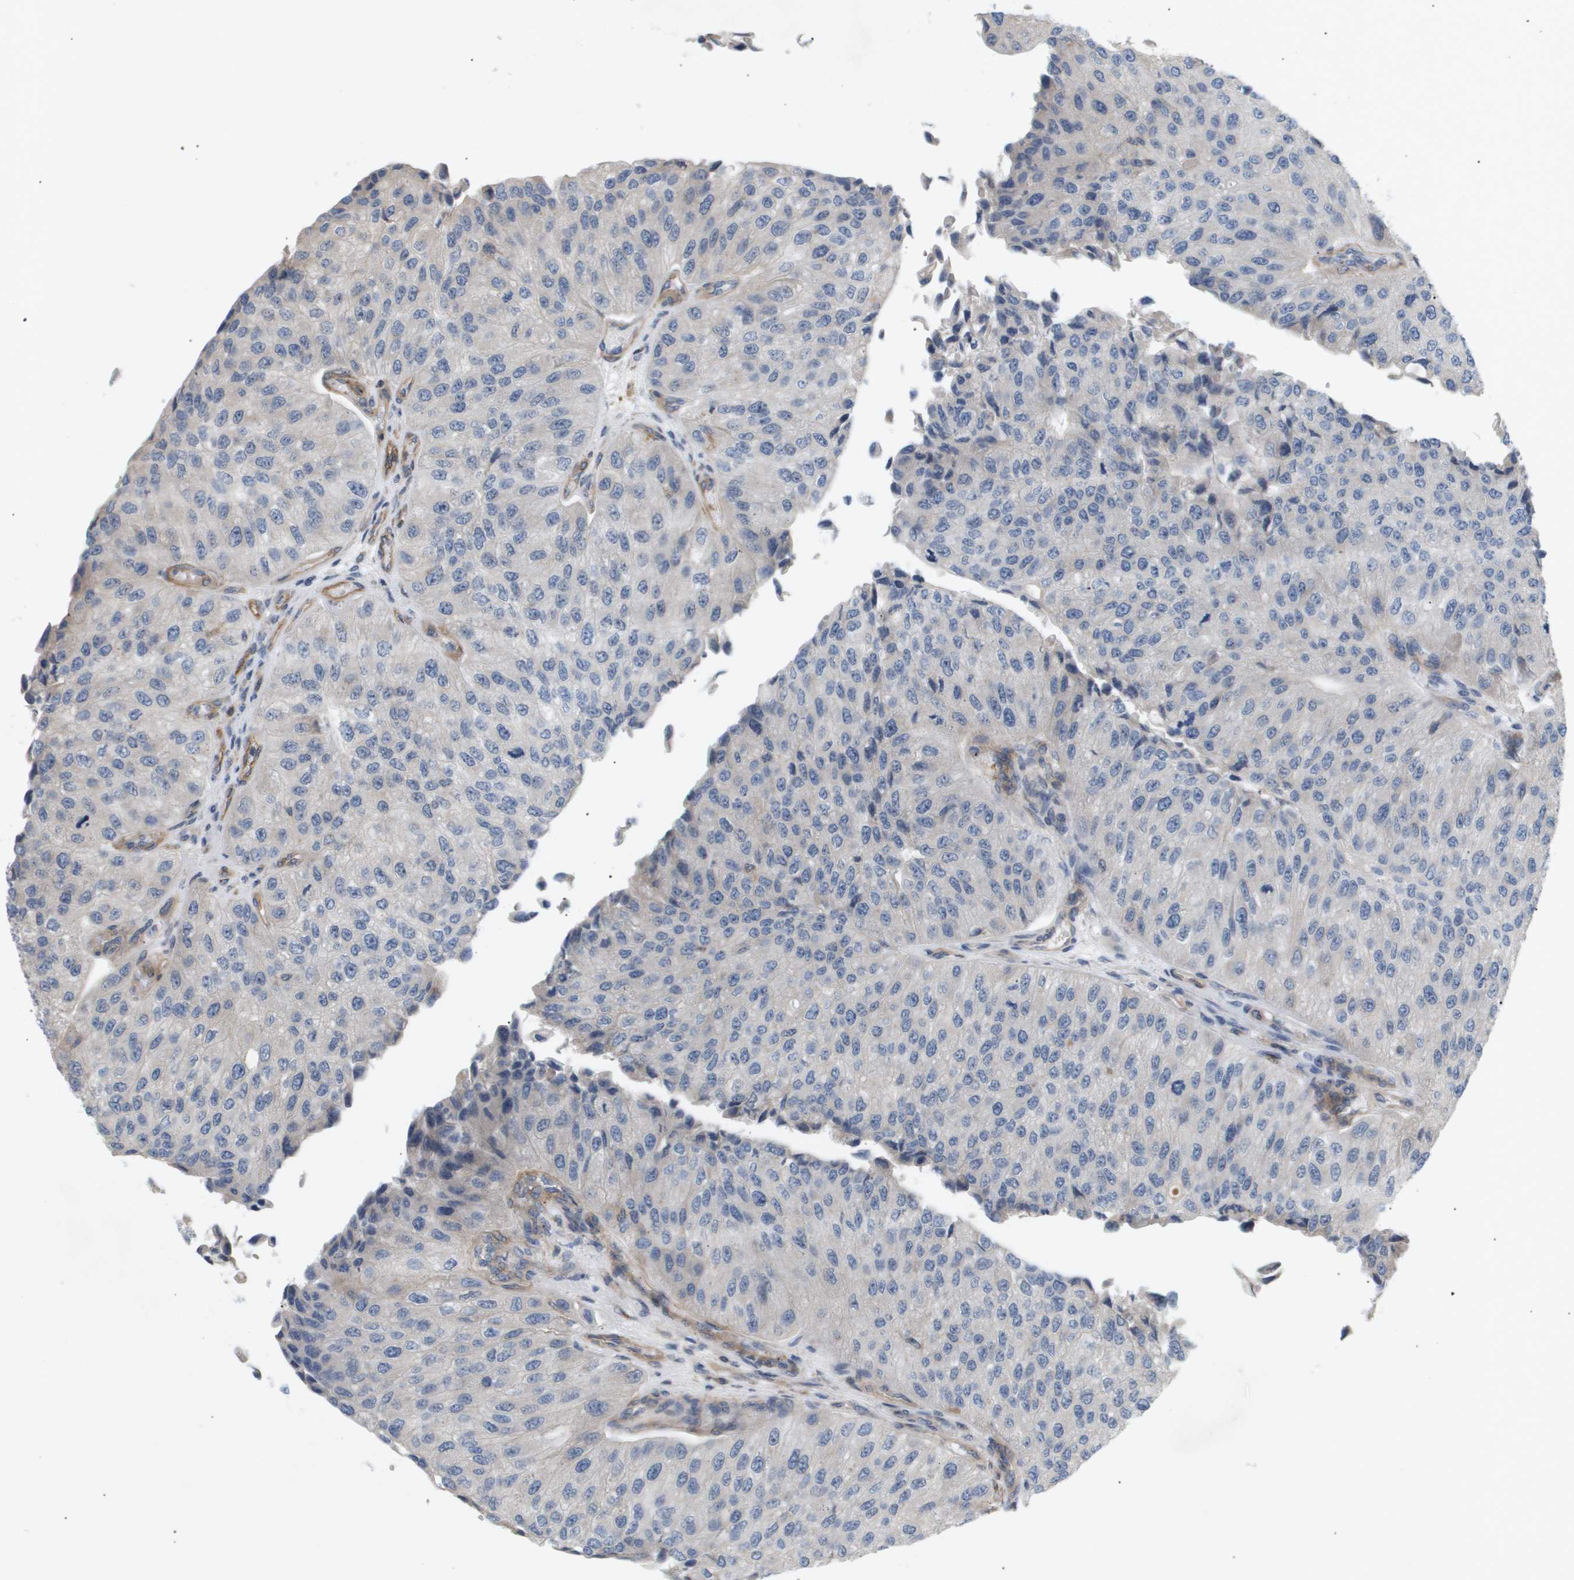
{"staining": {"intensity": "negative", "quantity": "none", "location": "none"}, "tissue": "urothelial cancer", "cell_type": "Tumor cells", "image_type": "cancer", "snomed": [{"axis": "morphology", "description": "Urothelial carcinoma, High grade"}, {"axis": "topography", "description": "Kidney"}, {"axis": "topography", "description": "Urinary bladder"}], "caption": "DAB immunohistochemical staining of high-grade urothelial carcinoma displays no significant staining in tumor cells.", "gene": "CORO2B", "patient": {"sex": "male", "age": 77}}